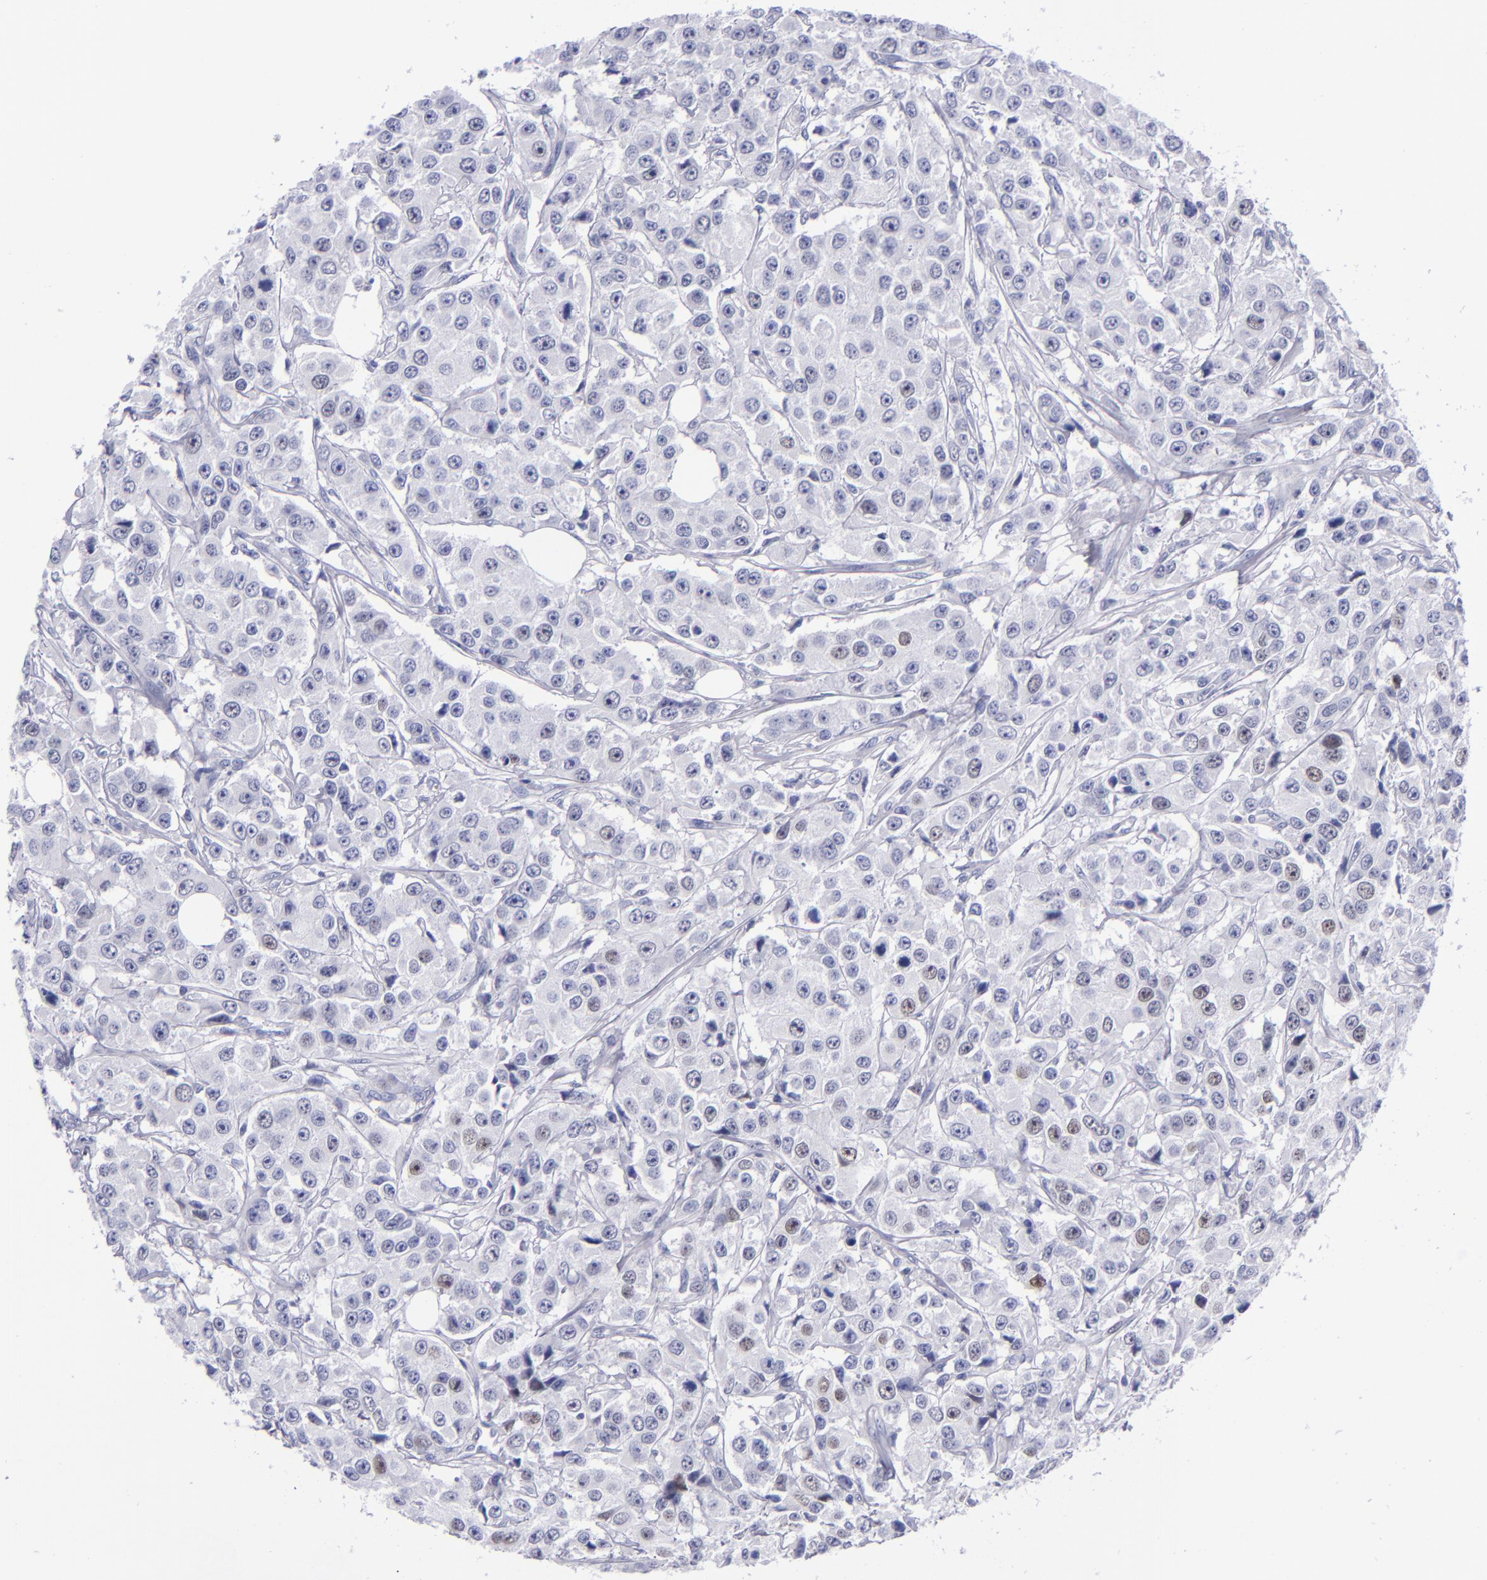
{"staining": {"intensity": "weak", "quantity": "<25%", "location": "nuclear"}, "tissue": "breast cancer", "cell_type": "Tumor cells", "image_type": "cancer", "snomed": [{"axis": "morphology", "description": "Duct carcinoma"}, {"axis": "topography", "description": "Breast"}], "caption": "Breast cancer was stained to show a protein in brown. There is no significant expression in tumor cells.", "gene": "MCM7", "patient": {"sex": "female", "age": 58}}